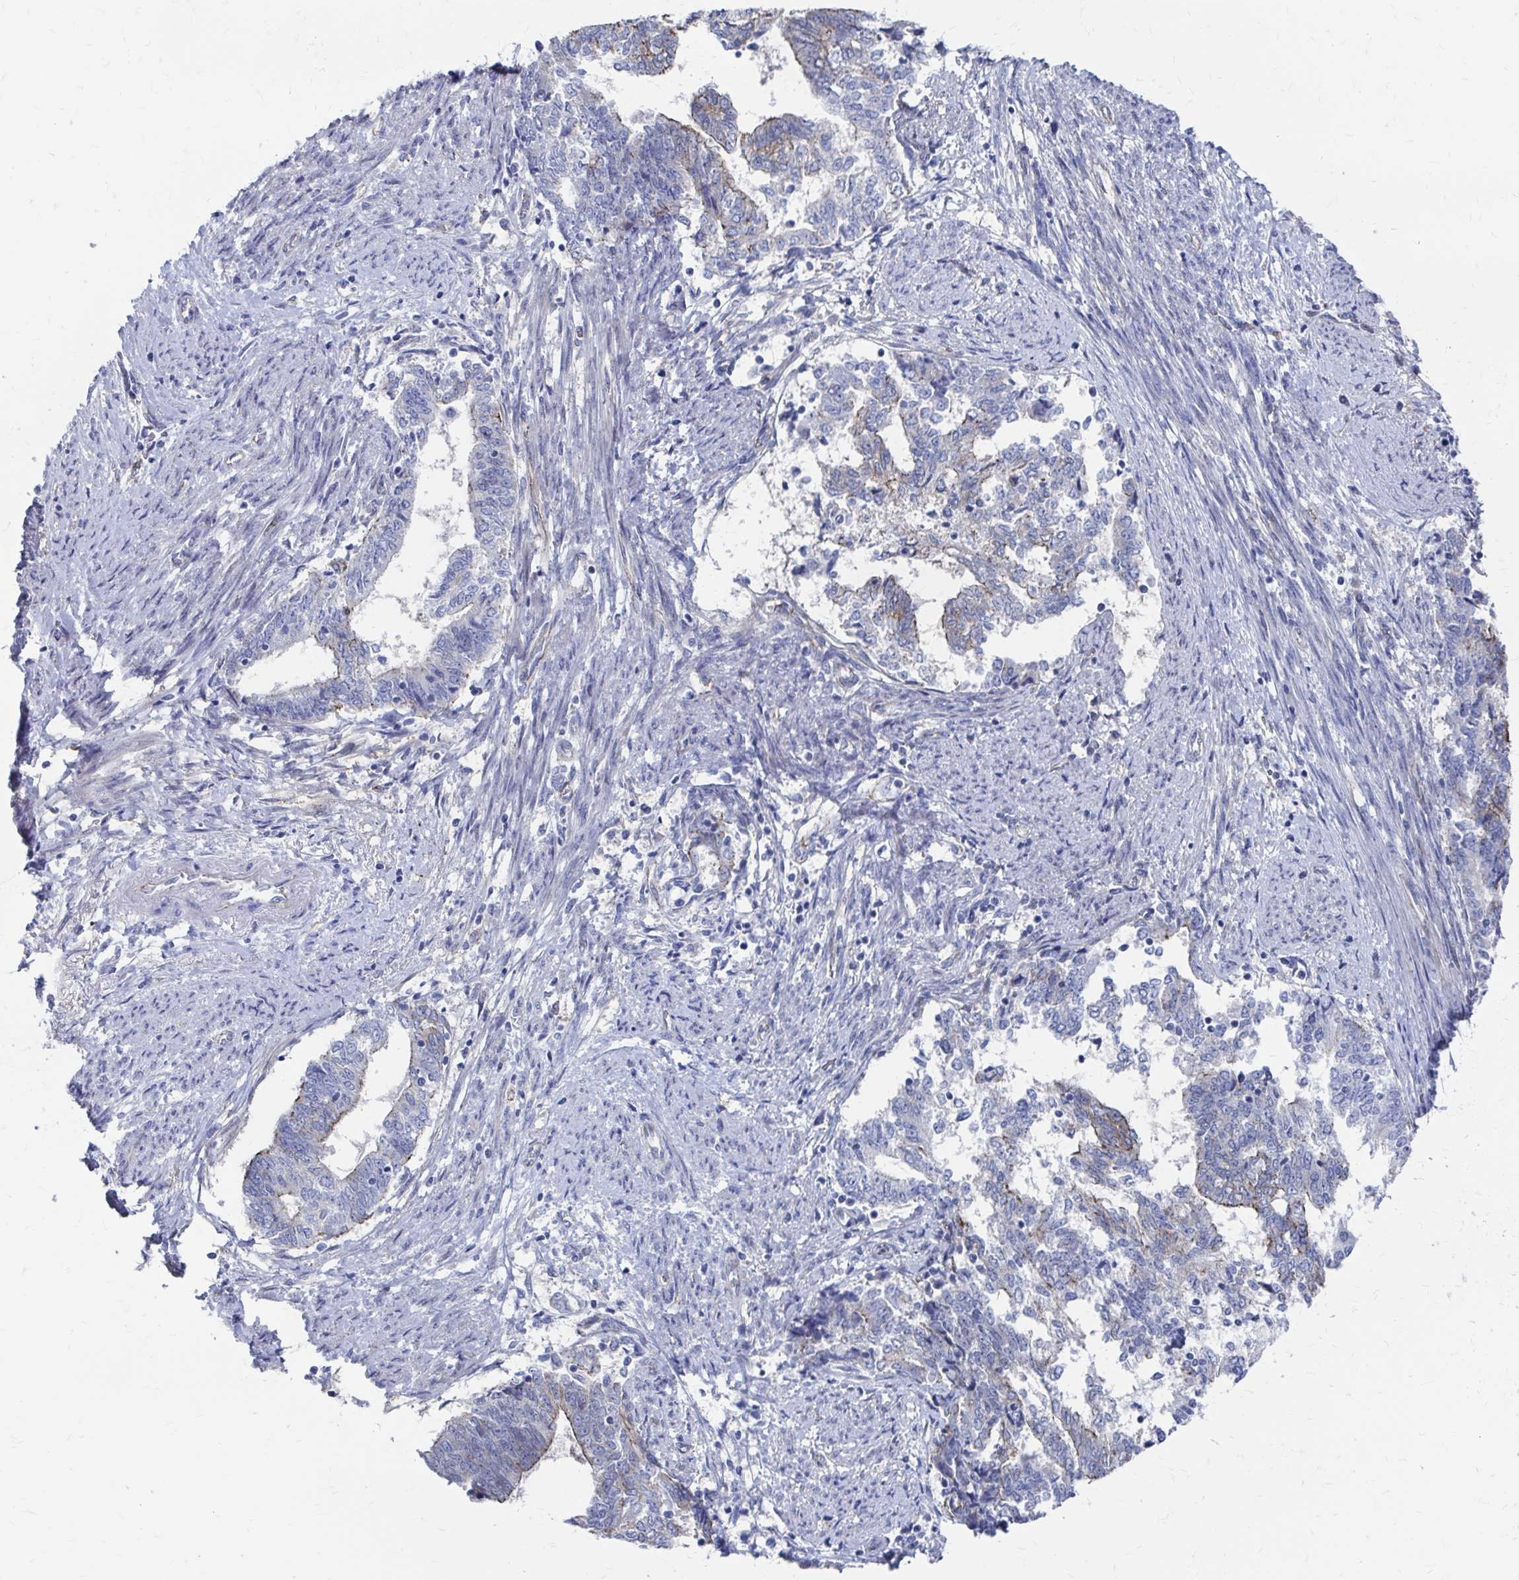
{"staining": {"intensity": "negative", "quantity": "none", "location": "none"}, "tissue": "endometrial cancer", "cell_type": "Tumor cells", "image_type": "cancer", "snomed": [{"axis": "morphology", "description": "Adenocarcinoma, NOS"}, {"axis": "topography", "description": "Endometrium"}], "caption": "Immunohistochemical staining of endometrial cancer demonstrates no significant staining in tumor cells.", "gene": "PLEKHG7", "patient": {"sex": "female", "age": 65}}